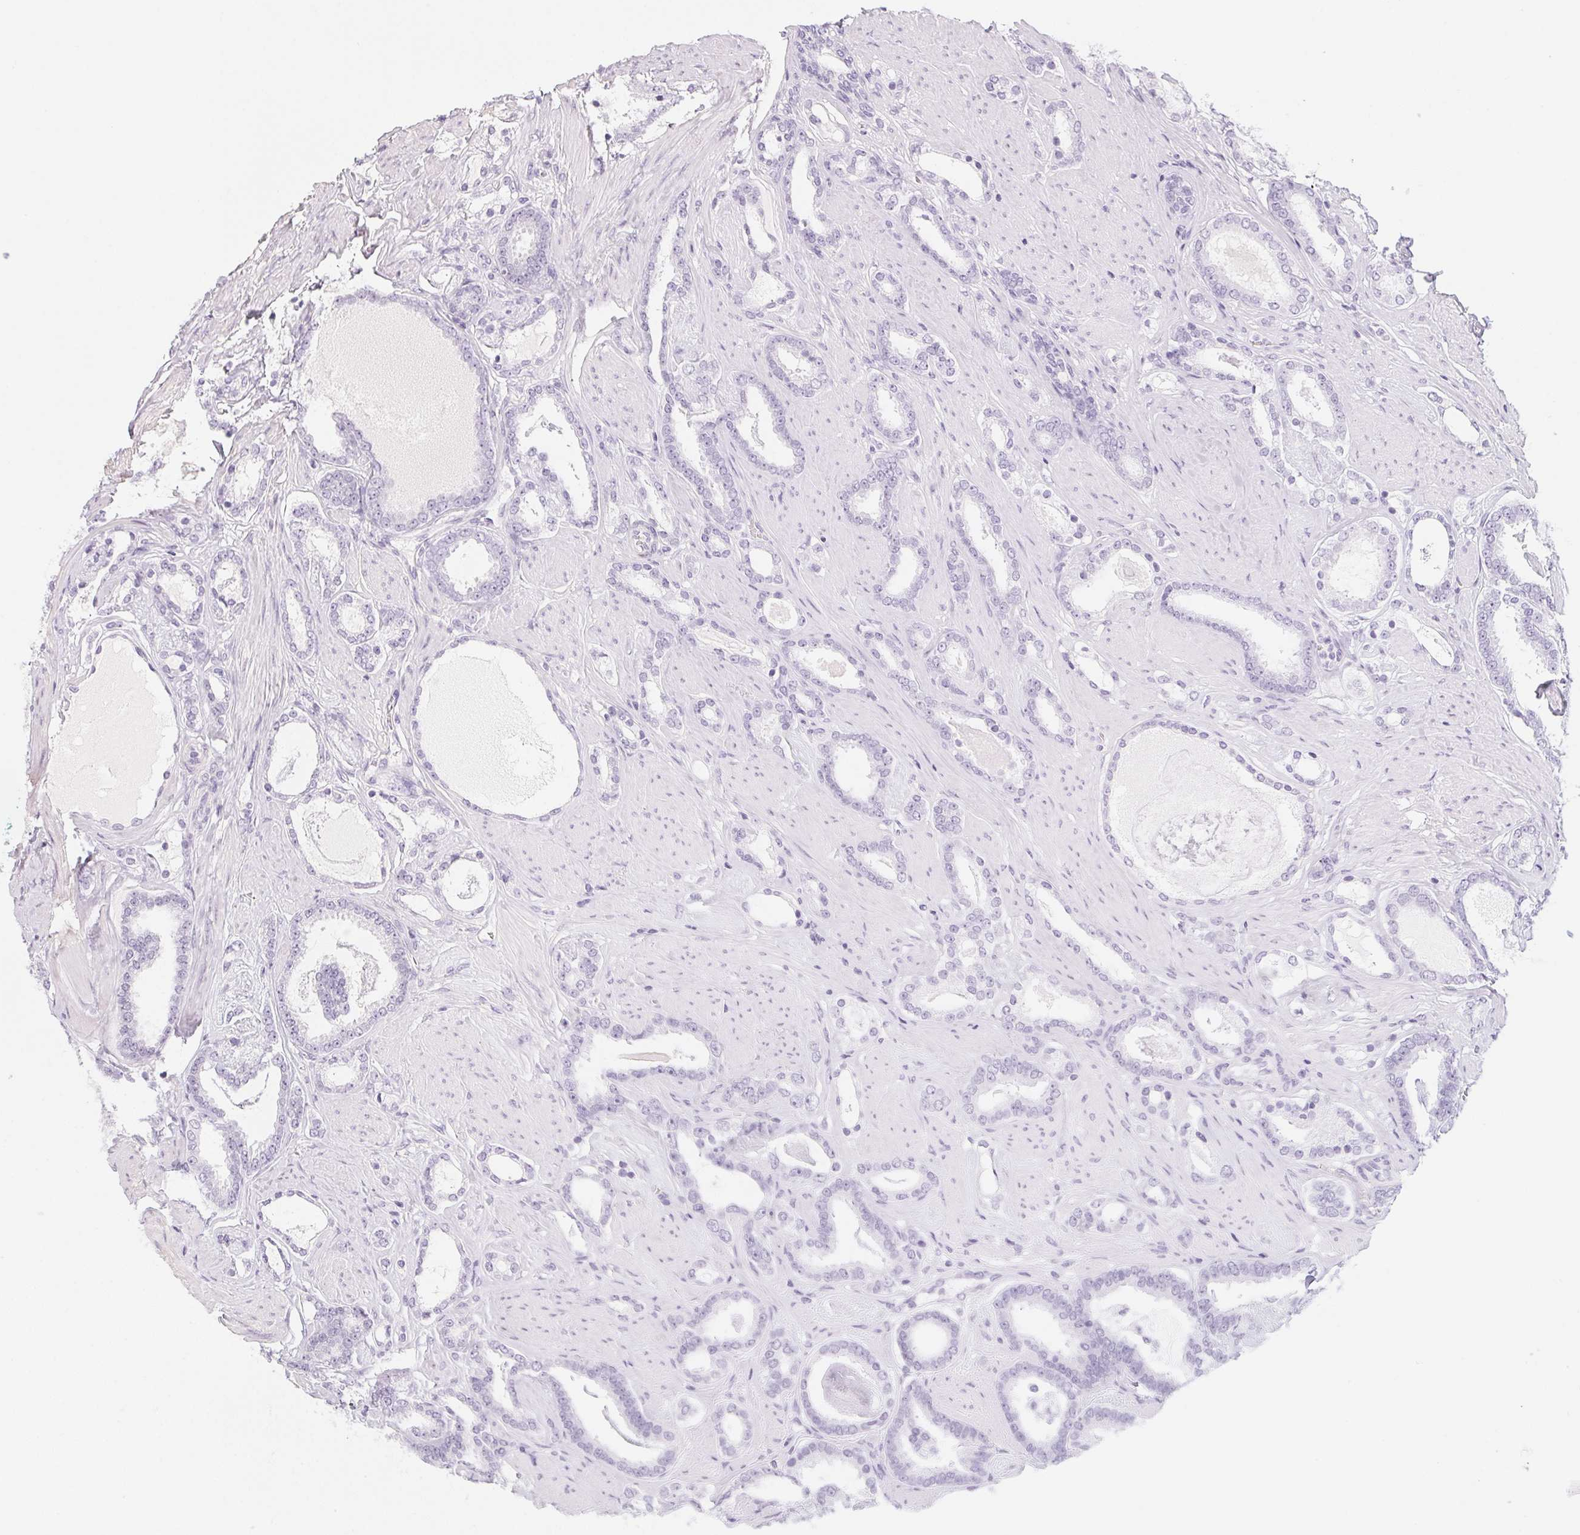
{"staining": {"intensity": "negative", "quantity": "none", "location": "none"}, "tissue": "prostate cancer", "cell_type": "Tumor cells", "image_type": "cancer", "snomed": [{"axis": "morphology", "description": "Adenocarcinoma, High grade"}, {"axis": "topography", "description": "Prostate"}], "caption": "Protein analysis of prostate cancer displays no significant expression in tumor cells.", "gene": "PRPH", "patient": {"sex": "male", "age": 63}}